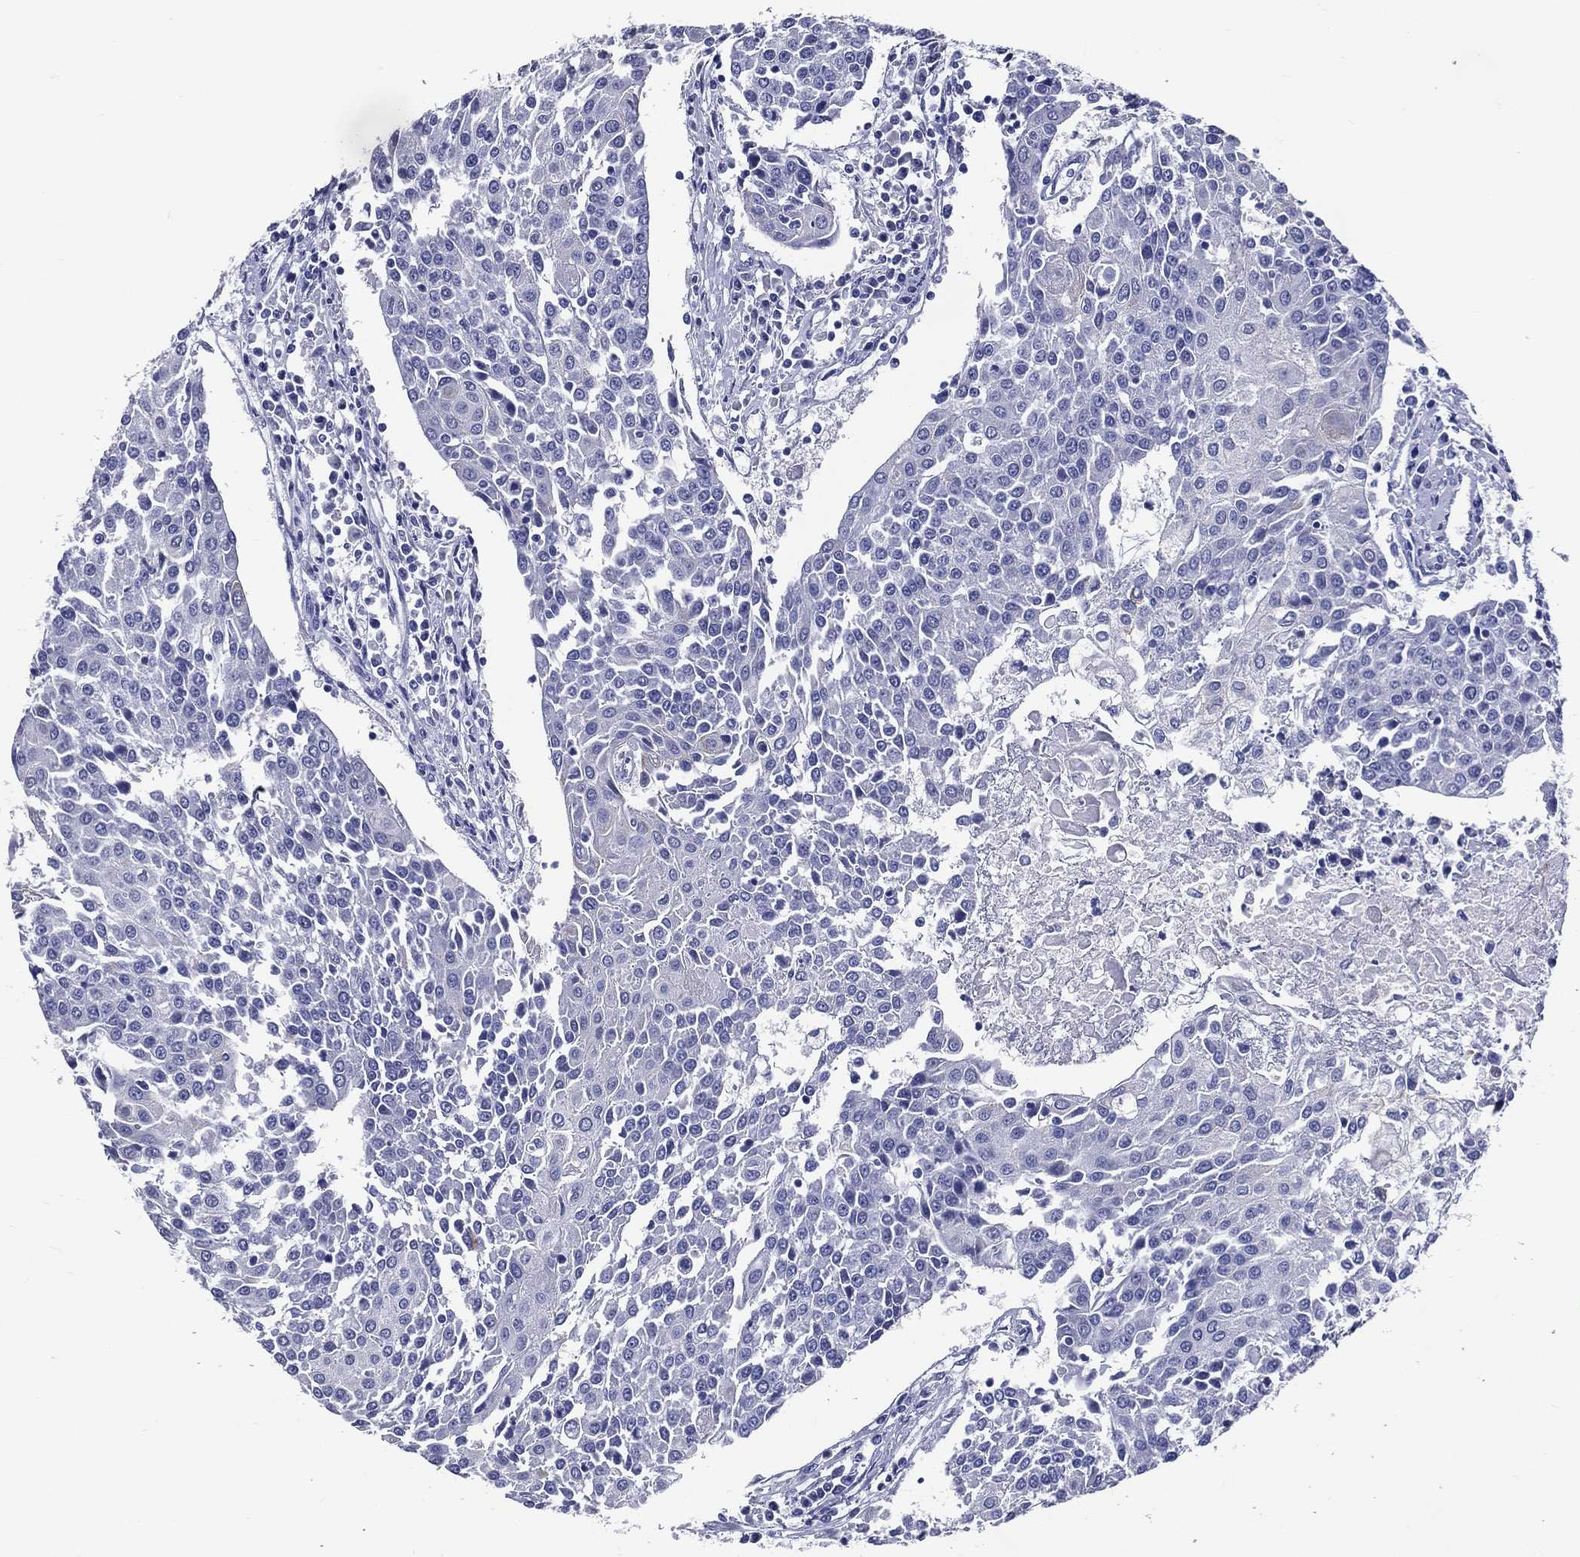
{"staining": {"intensity": "negative", "quantity": "none", "location": "none"}, "tissue": "urothelial cancer", "cell_type": "Tumor cells", "image_type": "cancer", "snomed": [{"axis": "morphology", "description": "Urothelial carcinoma, High grade"}, {"axis": "topography", "description": "Urinary bladder"}], "caption": "High-grade urothelial carcinoma stained for a protein using immunohistochemistry exhibits no positivity tumor cells.", "gene": "ACE2", "patient": {"sex": "female", "age": 85}}